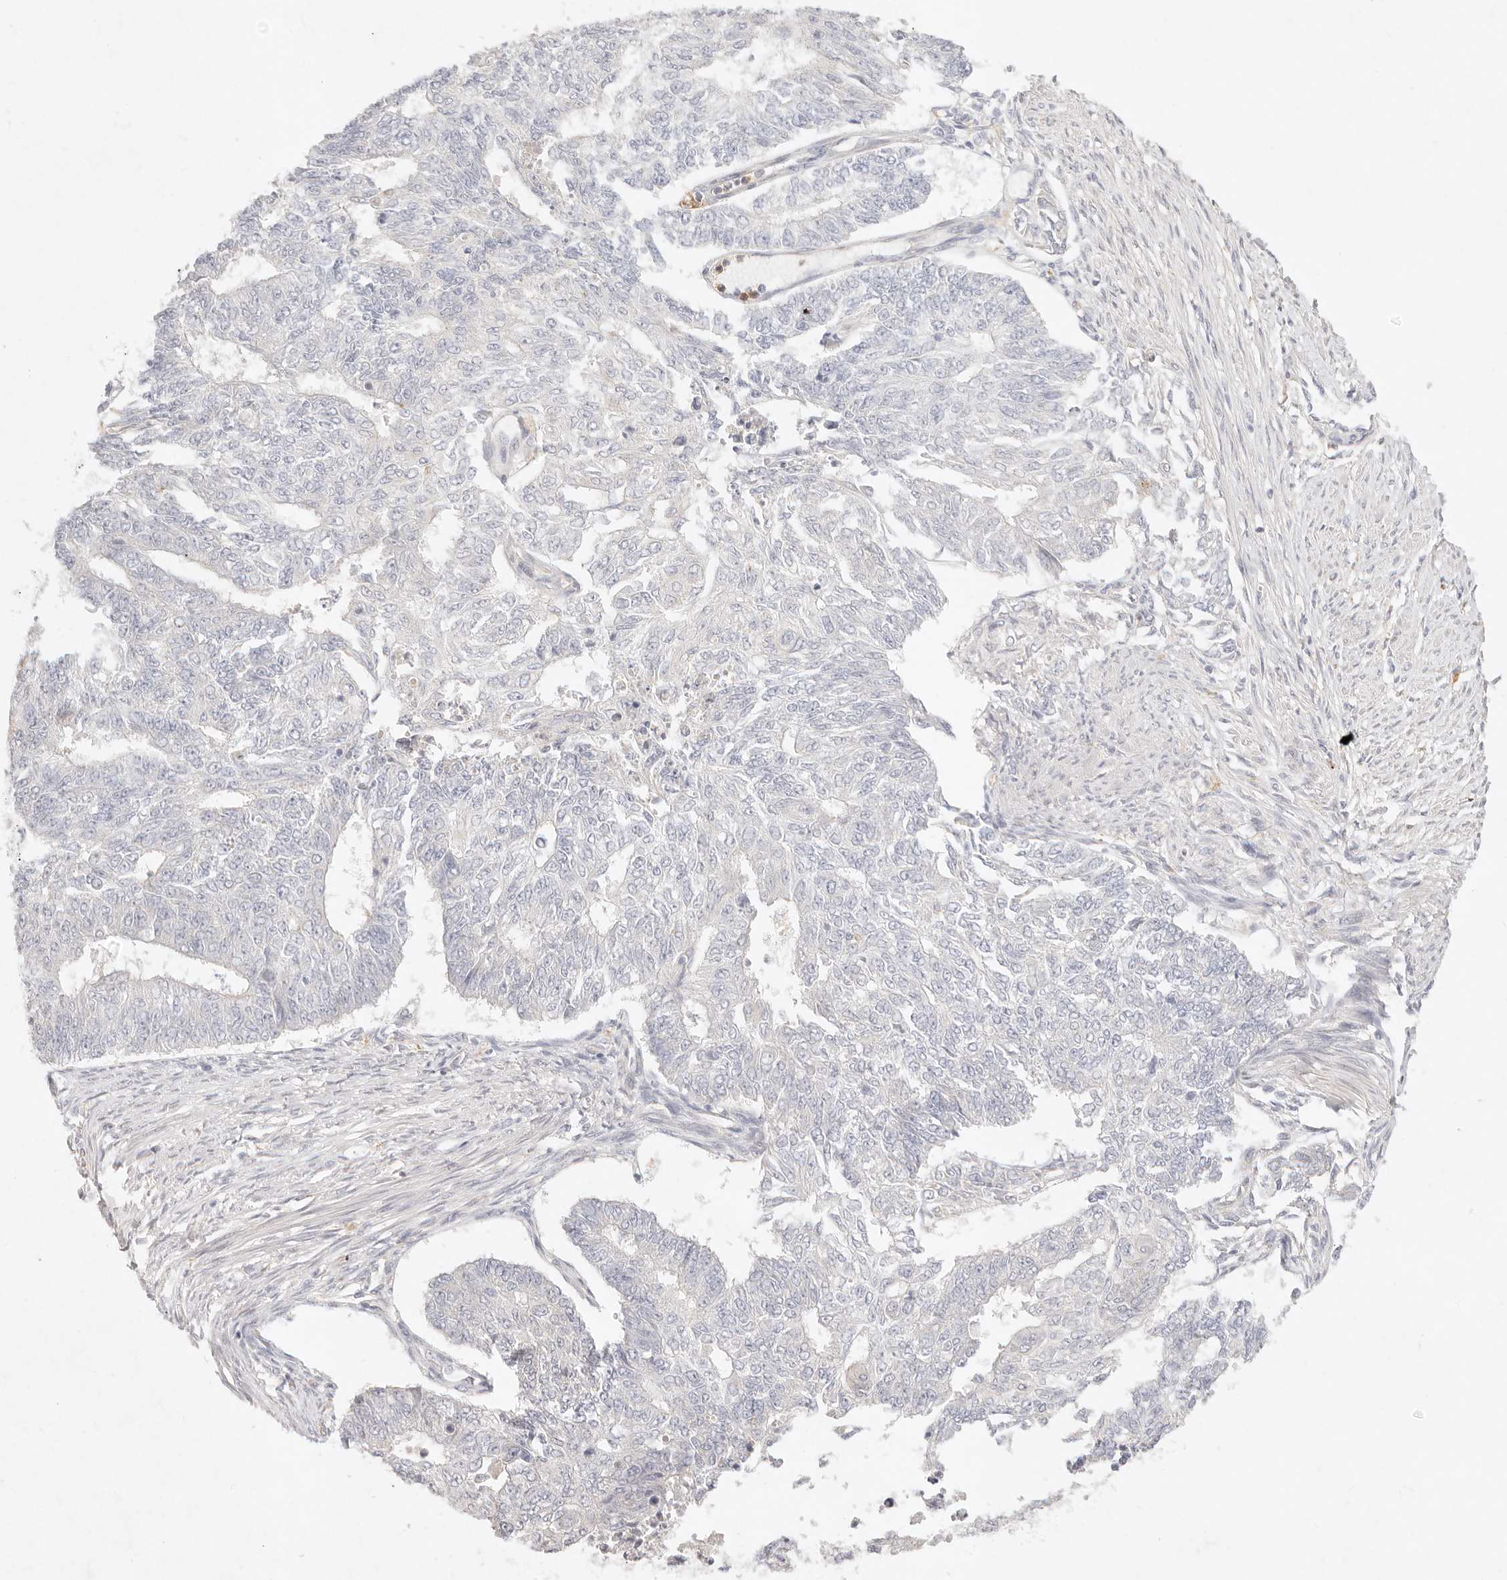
{"staining": {"intensity": "negative", "quantity": "none", "location": "none"}, "tissue": "endometrial cancer", "cell_type": "Tumor cells", "image_type": "cancer", "snomed": [{"axis": "morphology", "description": "Adenocarcinoma, NOS"}, {"axis": "topography", "description": "Endometrium"}], "caption": "Tumor cells are negative for brown protein staining in endometrial cancer.", "gene": "GPR84", "patient": {"sex": "female", "age": 32}}